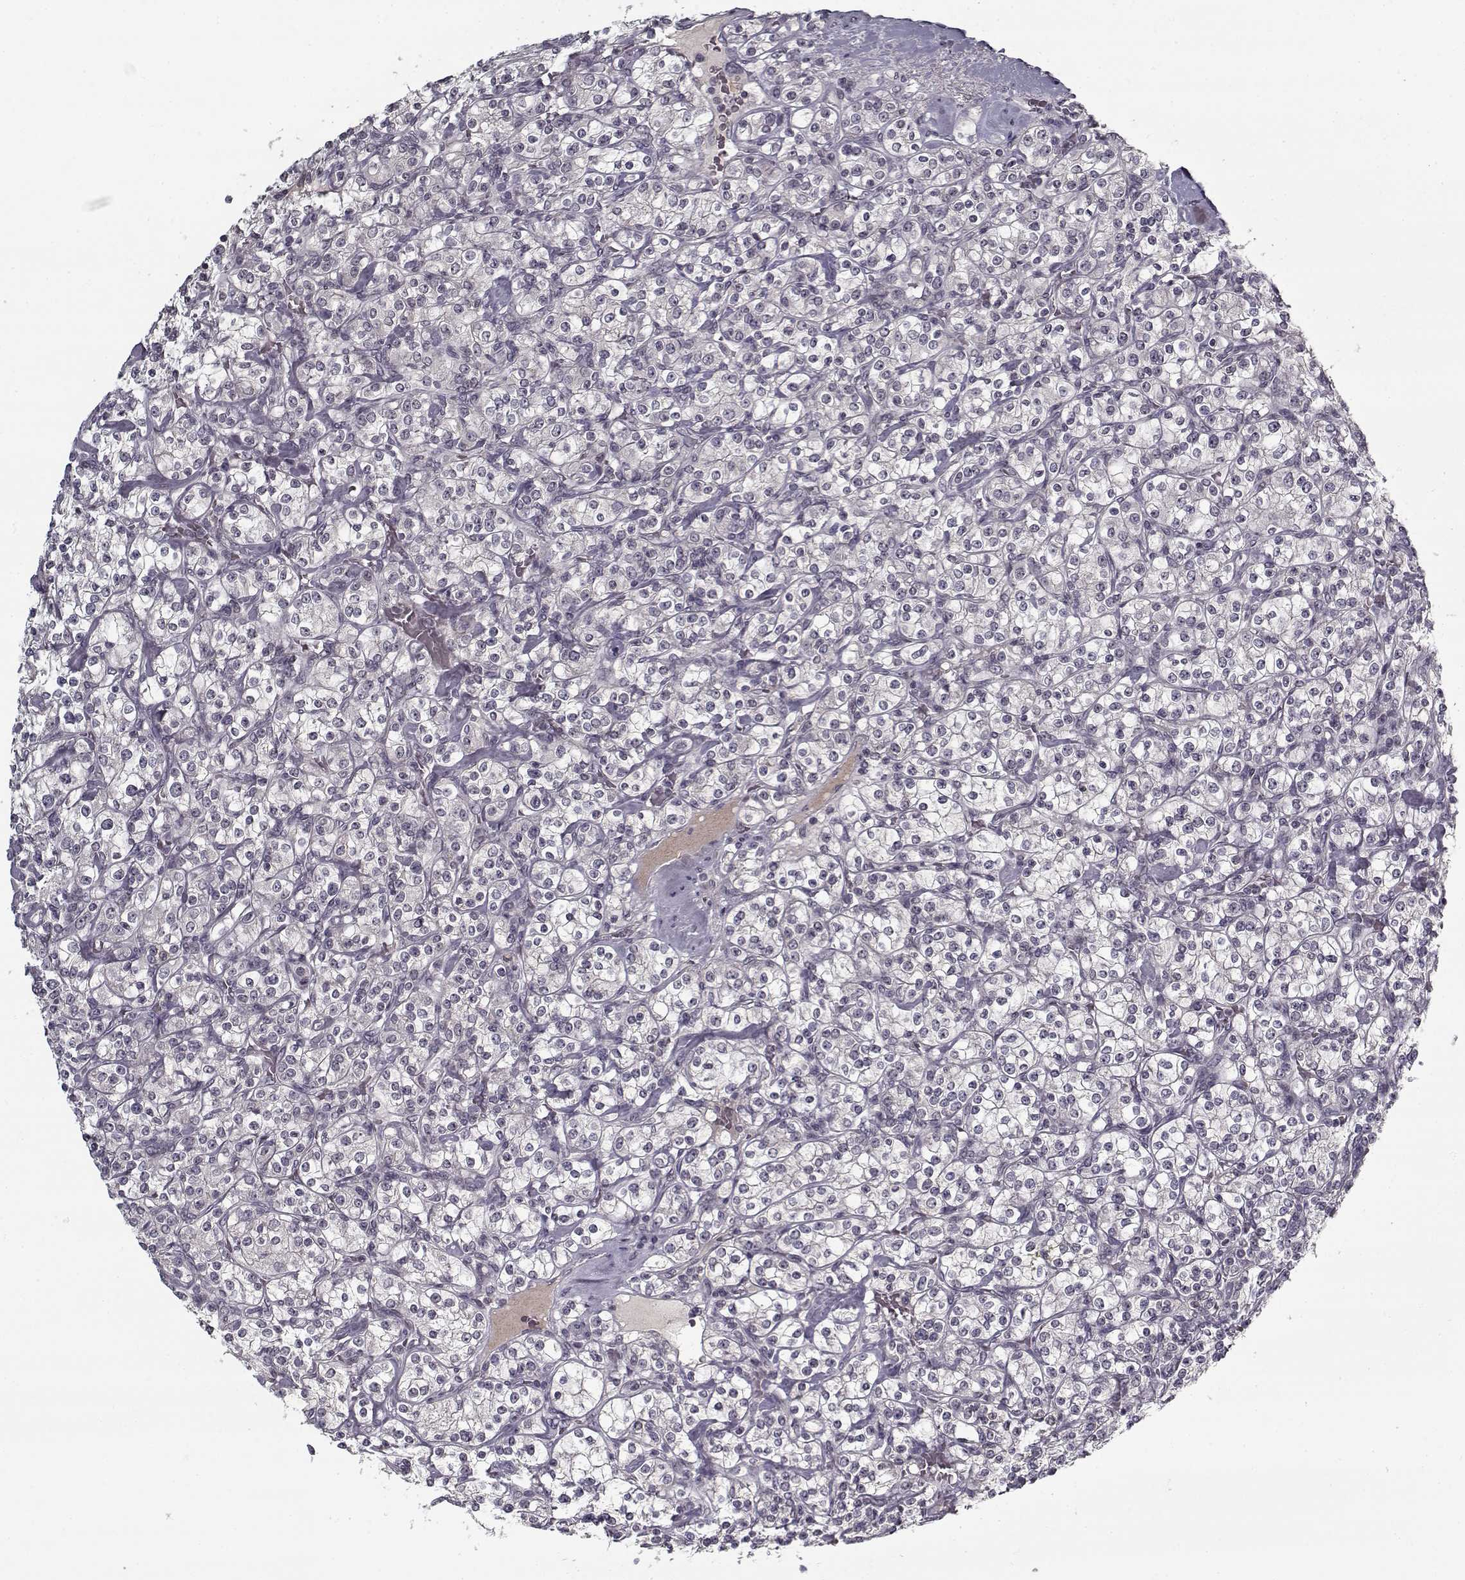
{"staining": {"intensity": "negative", "quantity": "none", "location": "none"}, "tissue": "renal cancer", "cell_type": "Tumor cells", "image_type": "cancer", "snomed": [{"axis": "morphology", "description": "Adenocarcinoma, NOS"}, {"axis": "topography", "description": "Kidney"}], "caption": "The histopathology image reveals no staining of tumor cells in adenocarcinoma (renal).", "gene": "LAMA2", "patient": {"sex": "male", "age": 77}}